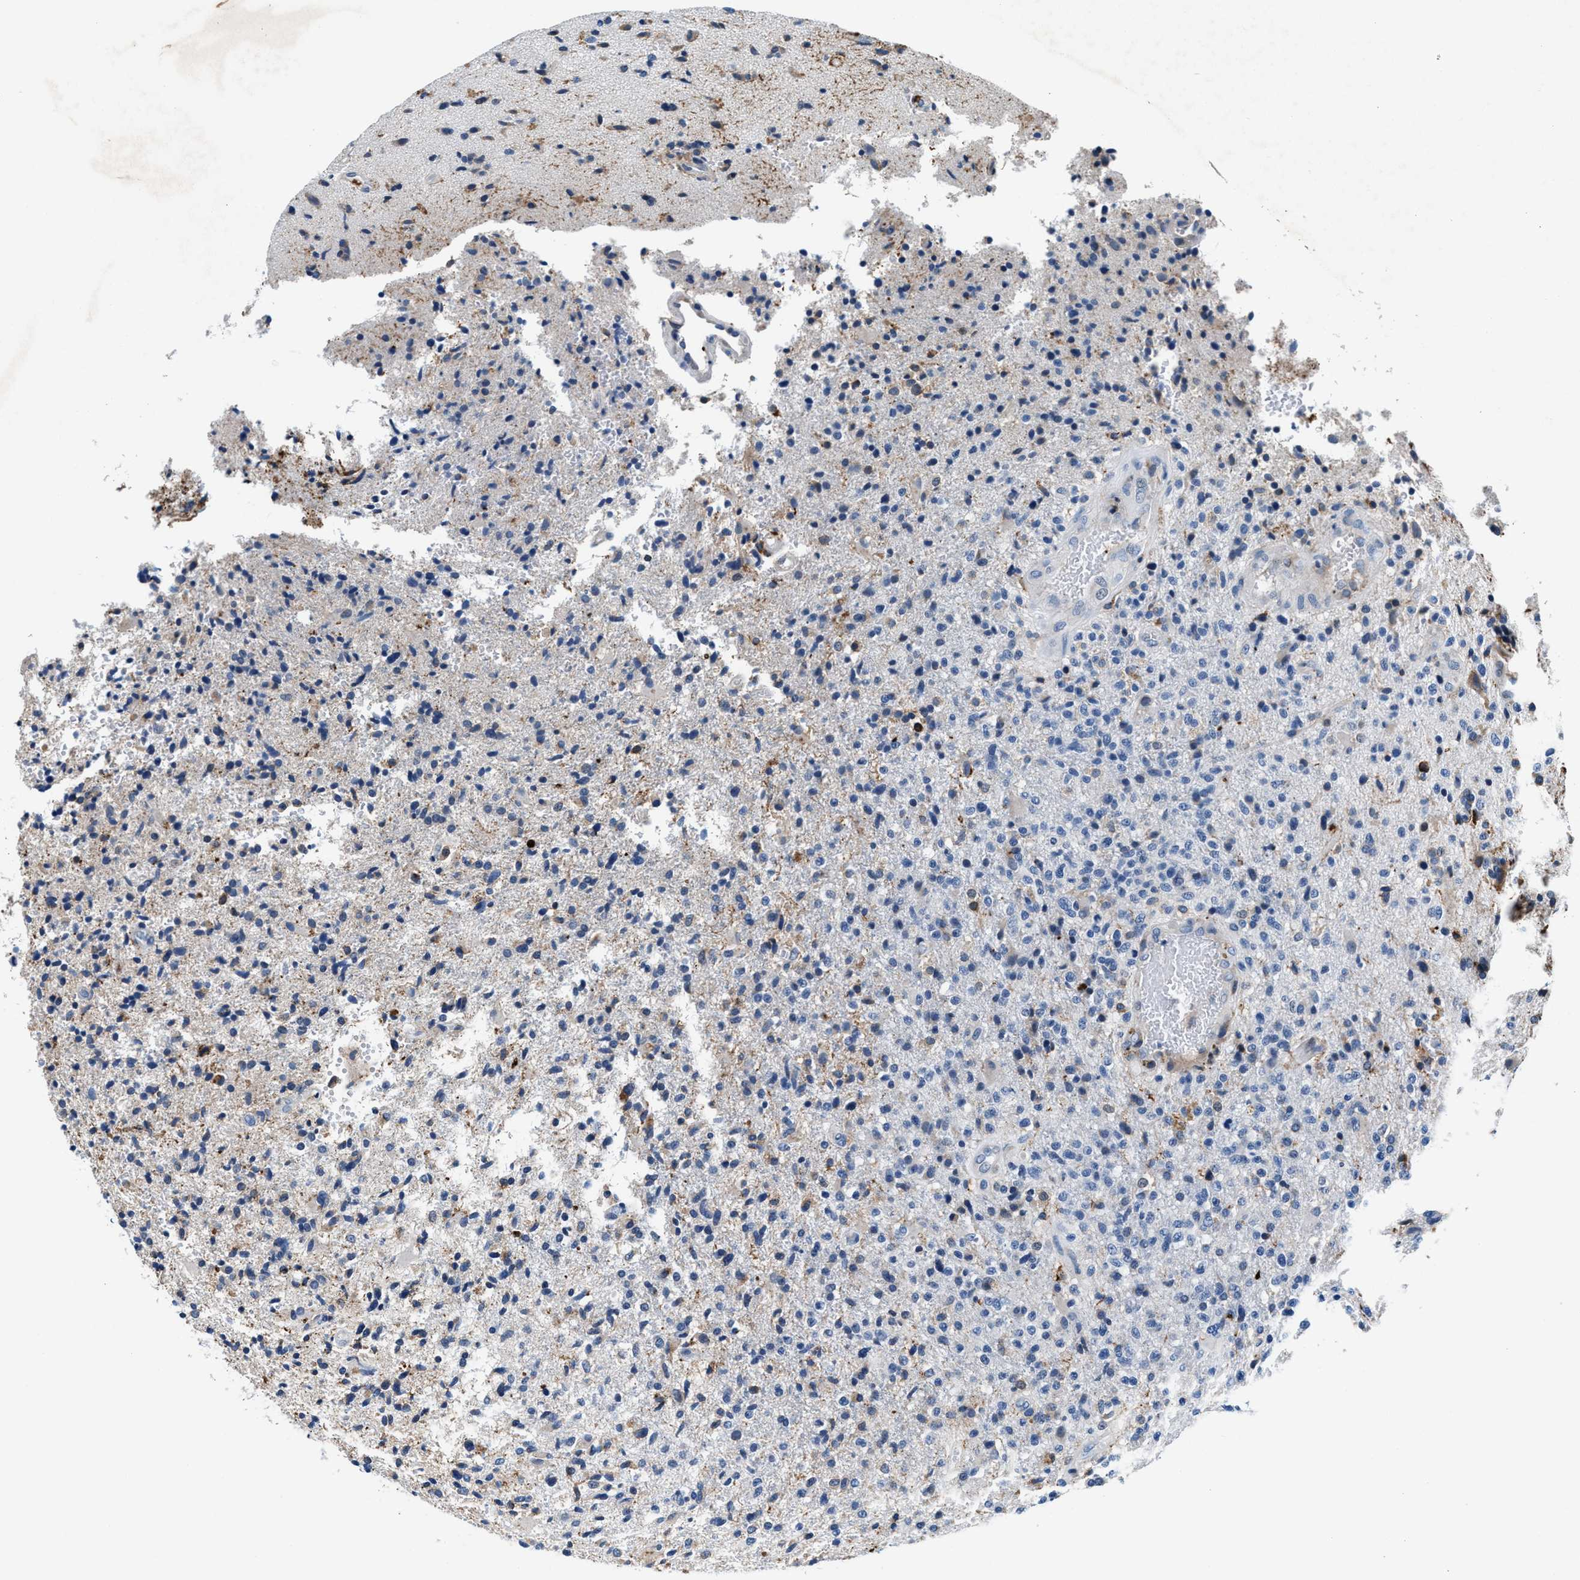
{"staining": {"intensity": "negative", "quantity": "none", "location": "none"}, "tissue": "glioma", "cell_type": "Tumor cells", "image_type": "cancer", "snomed": [{"axis": "morphology", "description": "Glioma, malignant, High grade"}, {"axis": "topography", "description": "Brain"}], "caption": "This is a micrograph of immunohistochemistry staining of malignant glioma (high-grade), which shows no expression in tumor cells. (DAB (3,3'-diaminobenzidine) immunohistochemistry, high magnification).", "gene": "SLFN11", "patient": {"sex": "male", "age": 72}}